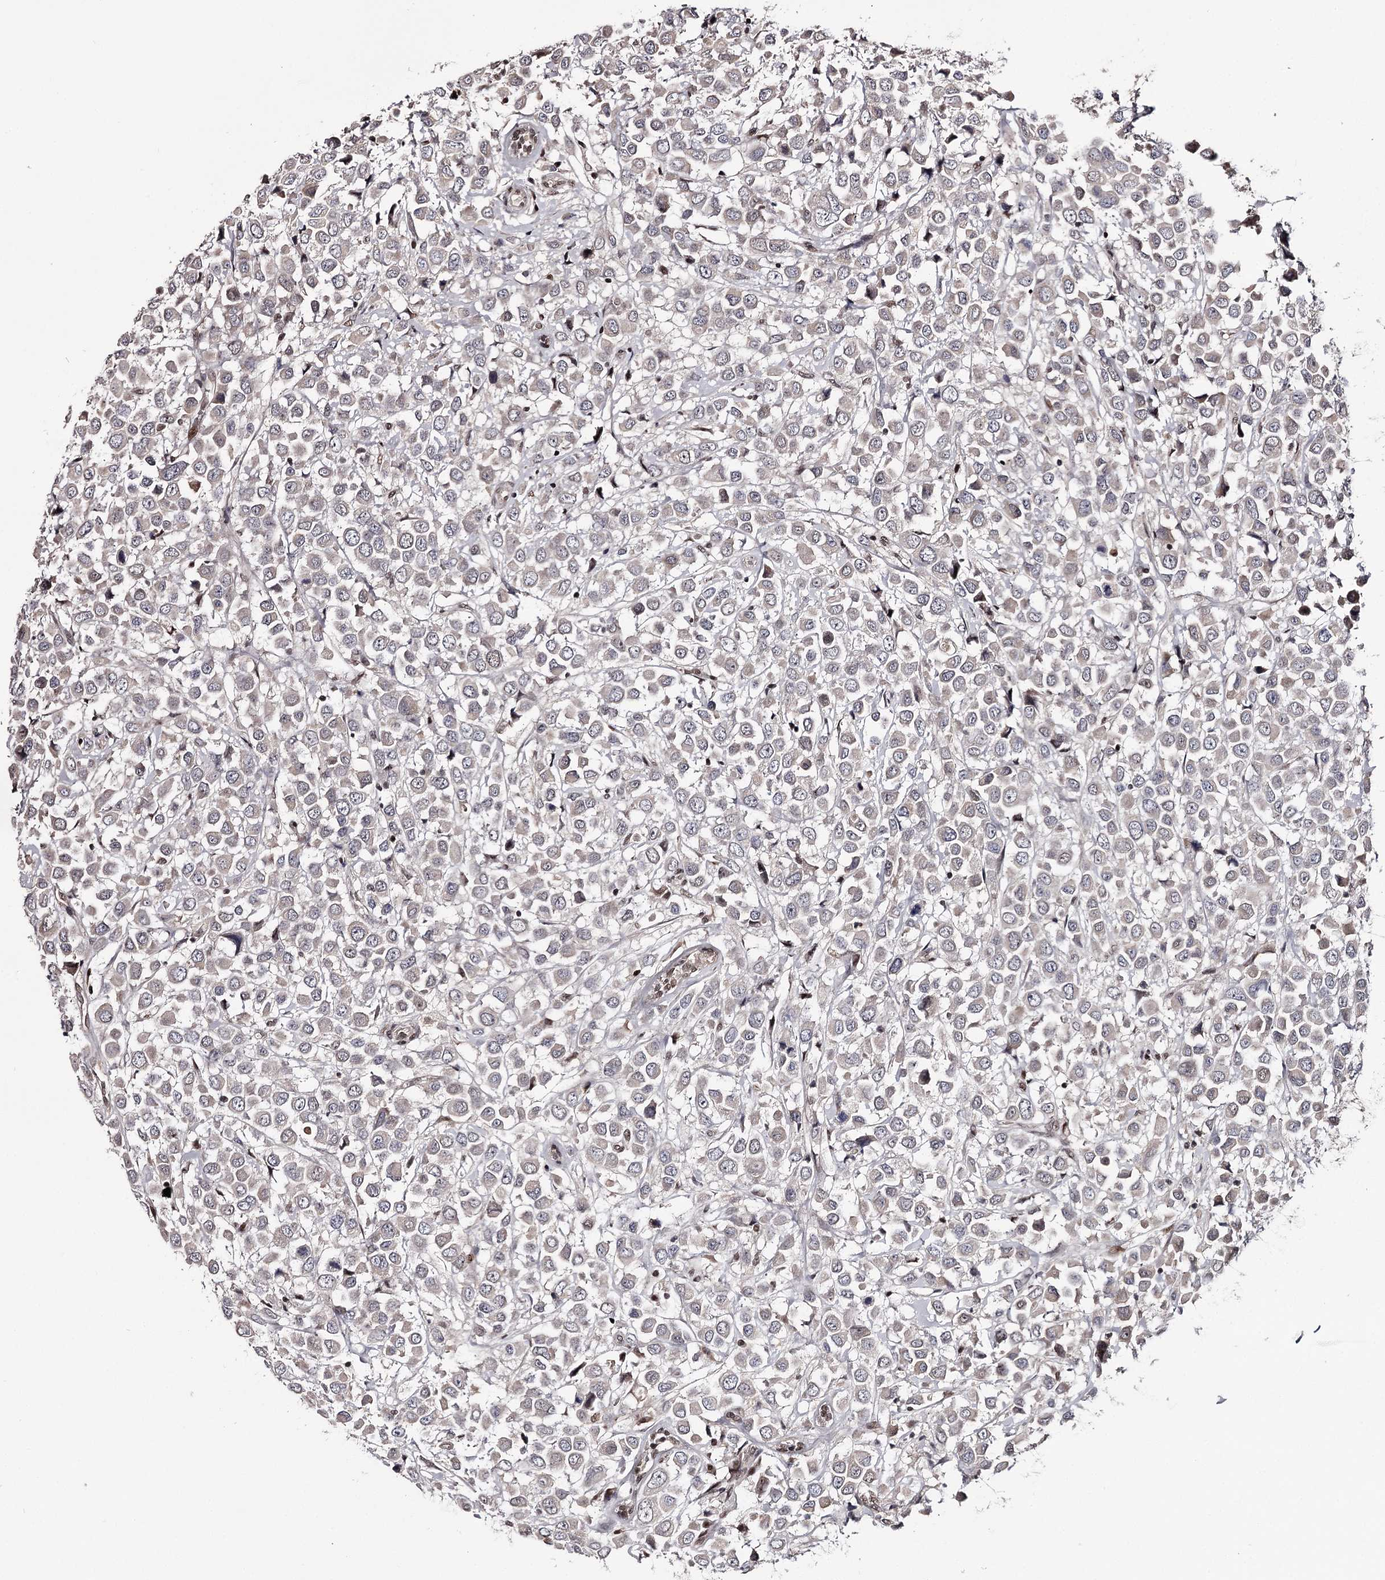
{"staining": {"intensity": "weak", "quantity": "<25%", "location": "cytoplasmic/membranous"}, "tissue": "breast cancer", "cell_type": "Tumor cells", "image_type": "cancer", "snomed": [{"axis": "morphology", "description": "Duct carcinoma"}, {"axis": "topography", "description": "Breast"}], "caption": "Breast invasive ductal carcinoma was stained to show a protein in brown. There is no significant positivity in tumor cells.", "gene": "TTC33", "patient": {"sex": "female", "age": 61}}